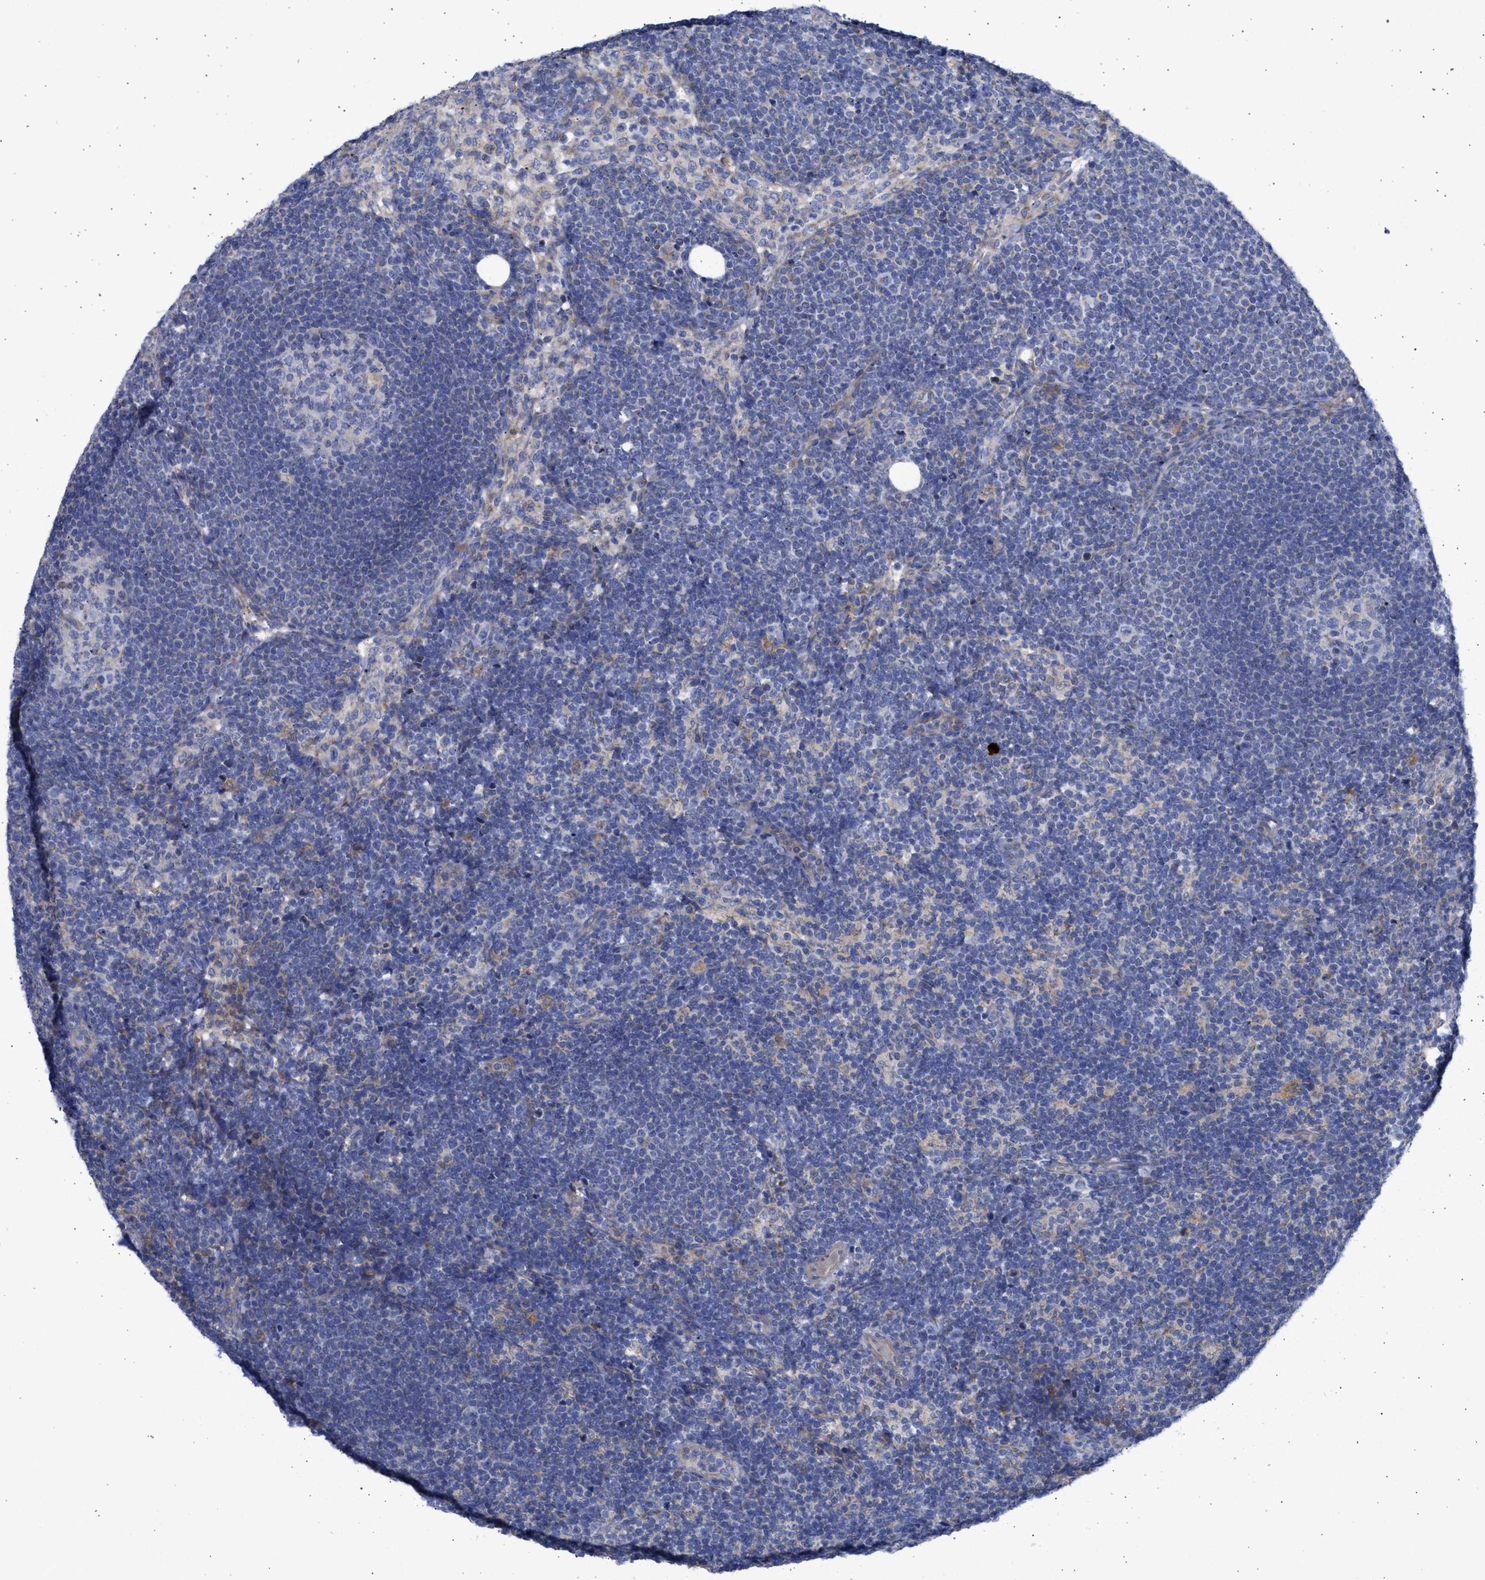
{"staining": {"intensity": "negative", "quantity": "none", "location": "none"}, "tissue": "lymph node", "cell_type": "Germinal center cells", "image_type": "normal", "snomed": [{"axis": "morphology", "description": "Normal tissue, NOS"}, {"axis": "morphology", "description": "Carcinoid, malignant, NOS"}, {"axis": "topography", "description": "Lymph node"}], "caption": "DAB (3,3'-diaminobenzidine) immunohistochemical staining of normal human lymph node exhibits no significant positivity in germinal center cells.", "gene": "BTG3", "patient": {"sex": "male", "age": 47}}